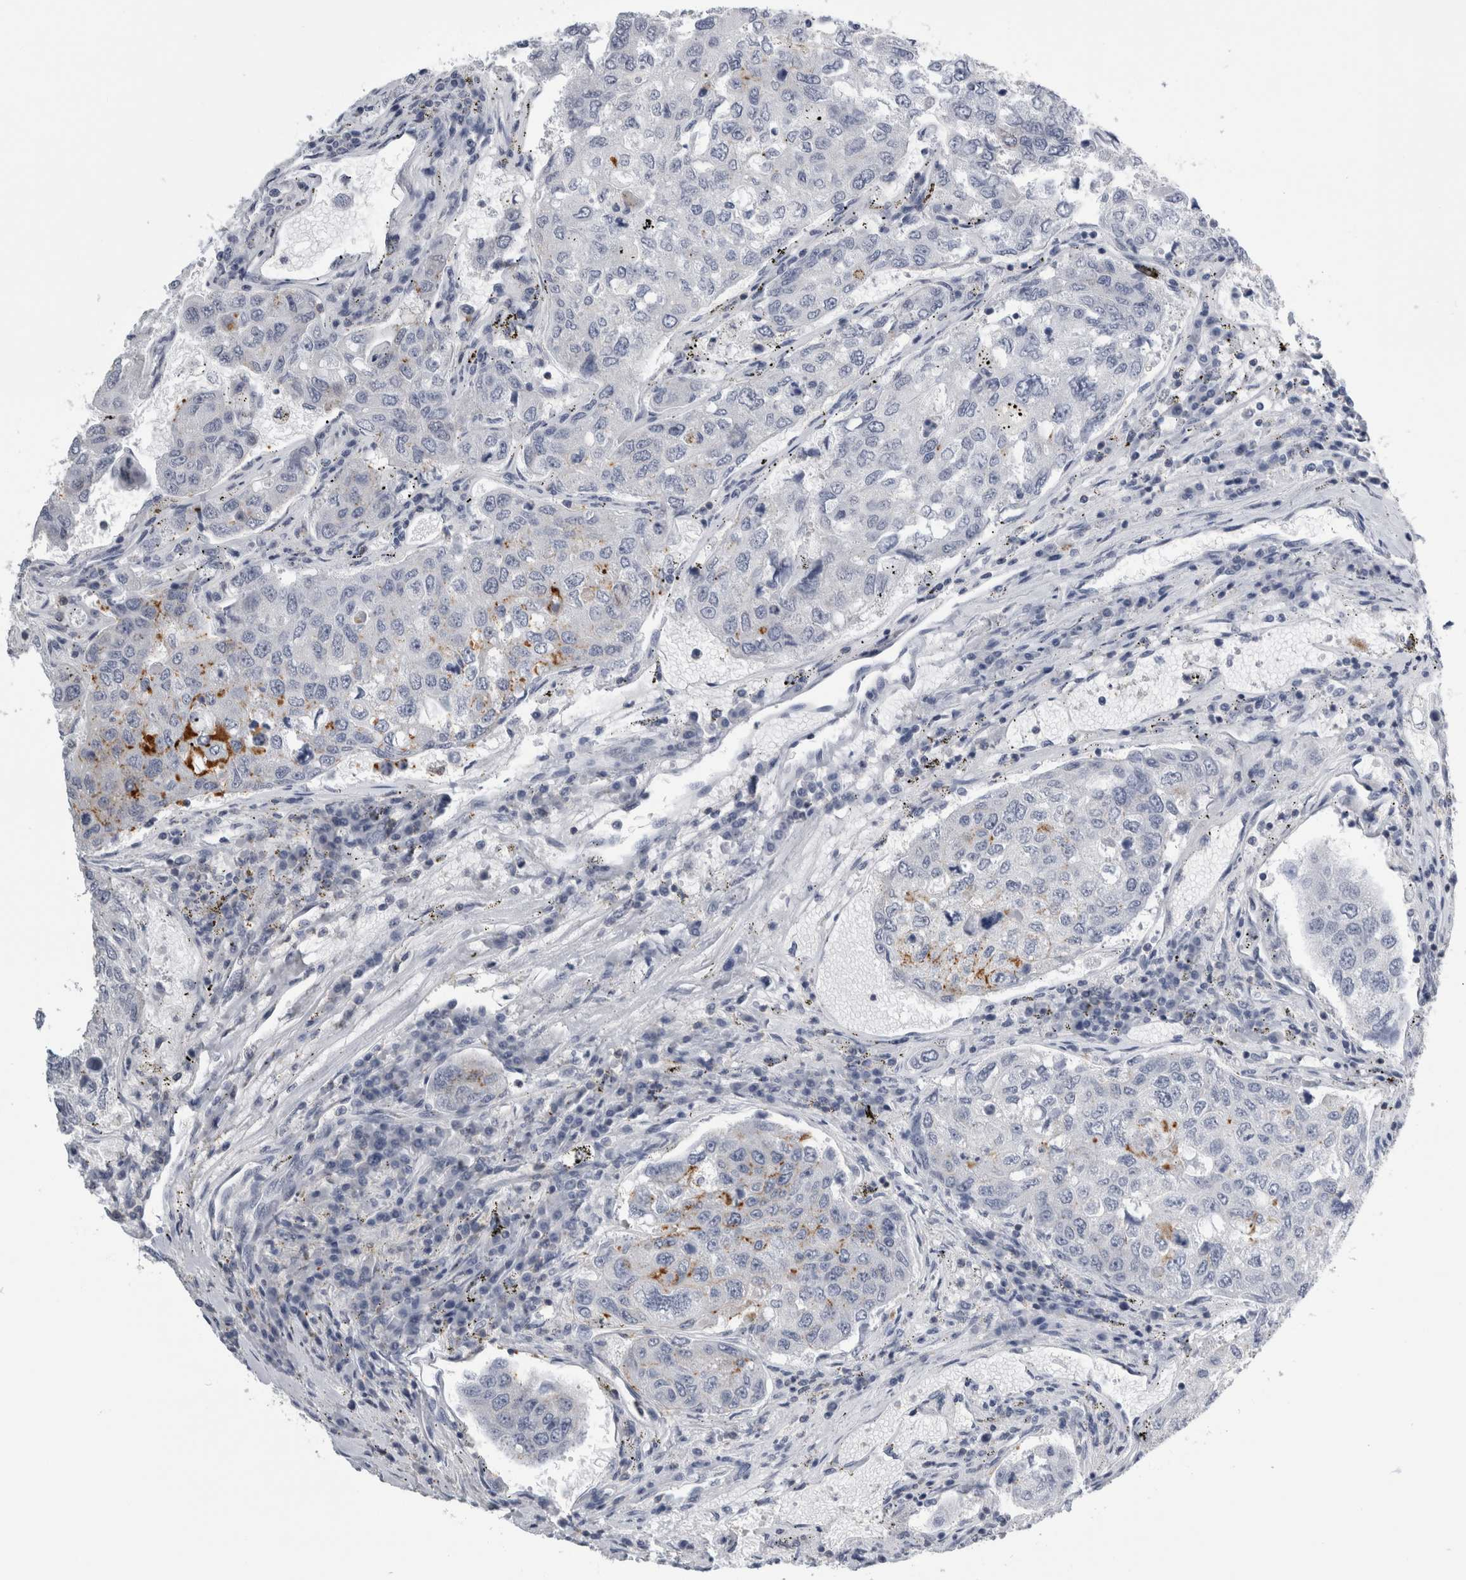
{"staining": {"intensity": "negative", "quantity": "none", "location": "none"}, "tissue": "urothelial cancer", "cell_type": "Tumor cells", "image_type": "cancer", "snomed": [{"axis": "morphology", "description": "Urothelial carcinoma, High grade"}, {"axis": "topography", "description": "Lymph node"}, {"axis": "topography", "description": "Urinary bladder"}], "caption": "Urothelial carcinoma (high-grade) was stained to show a protein in brown. There is no significant positivity in tumor cells.", "gene": "ANKFY1", "patient": {"sex": "male", "age": 51}}